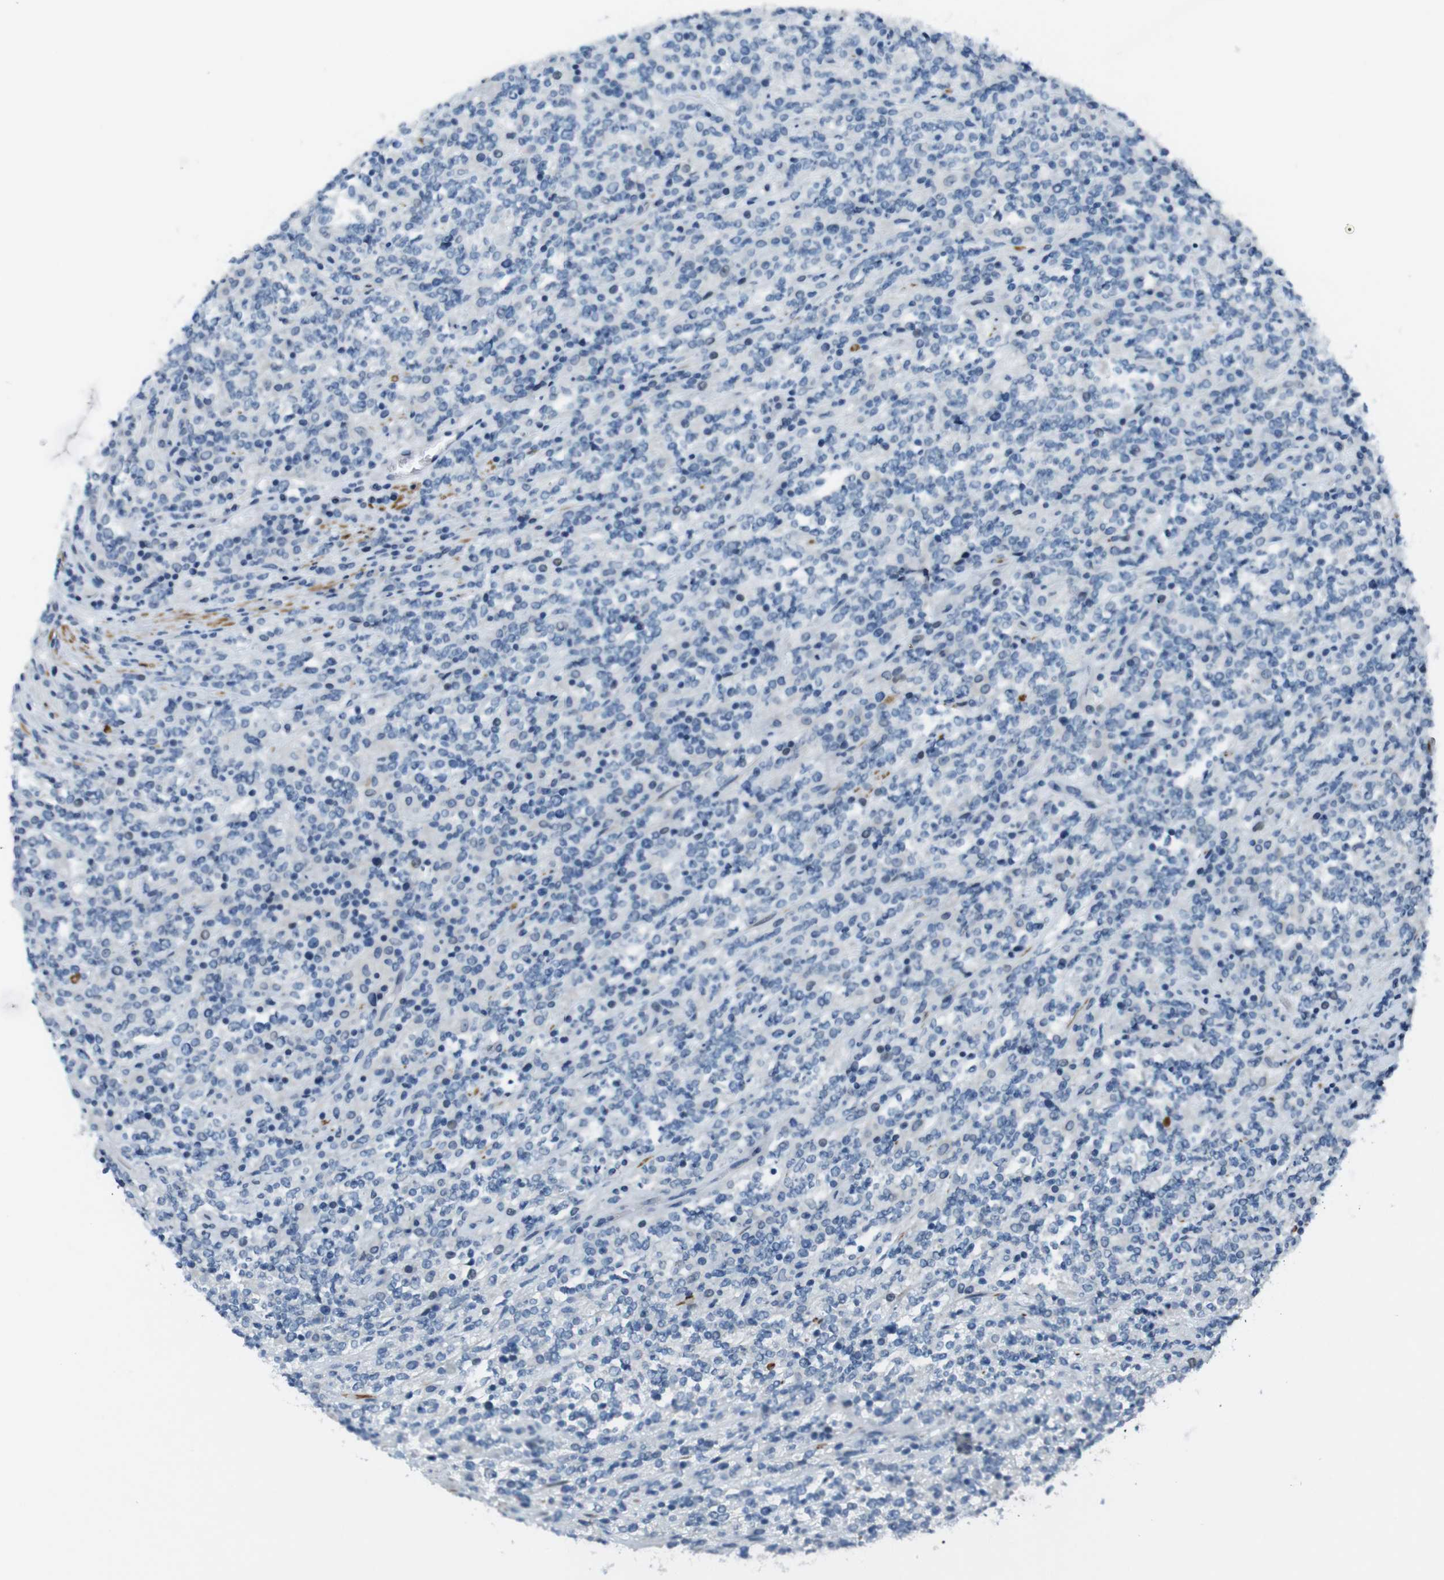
{"staining": {"intensity": "negative", "quantity": "none", "location": "none"}, "tissue": "lymphoma", "cell_type": "Tumor cells", "image_type": "cancer", "snomed": [{"axis": "morphology", "description": "Malignant lymphoma, non-Hodgkin's type, High grade"}, {"axis": "topography", "description": "Soft tissue"}], "caption": "Immunohistochemistry micrograph of neoplastic tissue: lymphoma stained with DAB shows no significant protein expression in tumor cells.", "gene": "HRH2", "patient": {"sex": "male", "age": 18}}